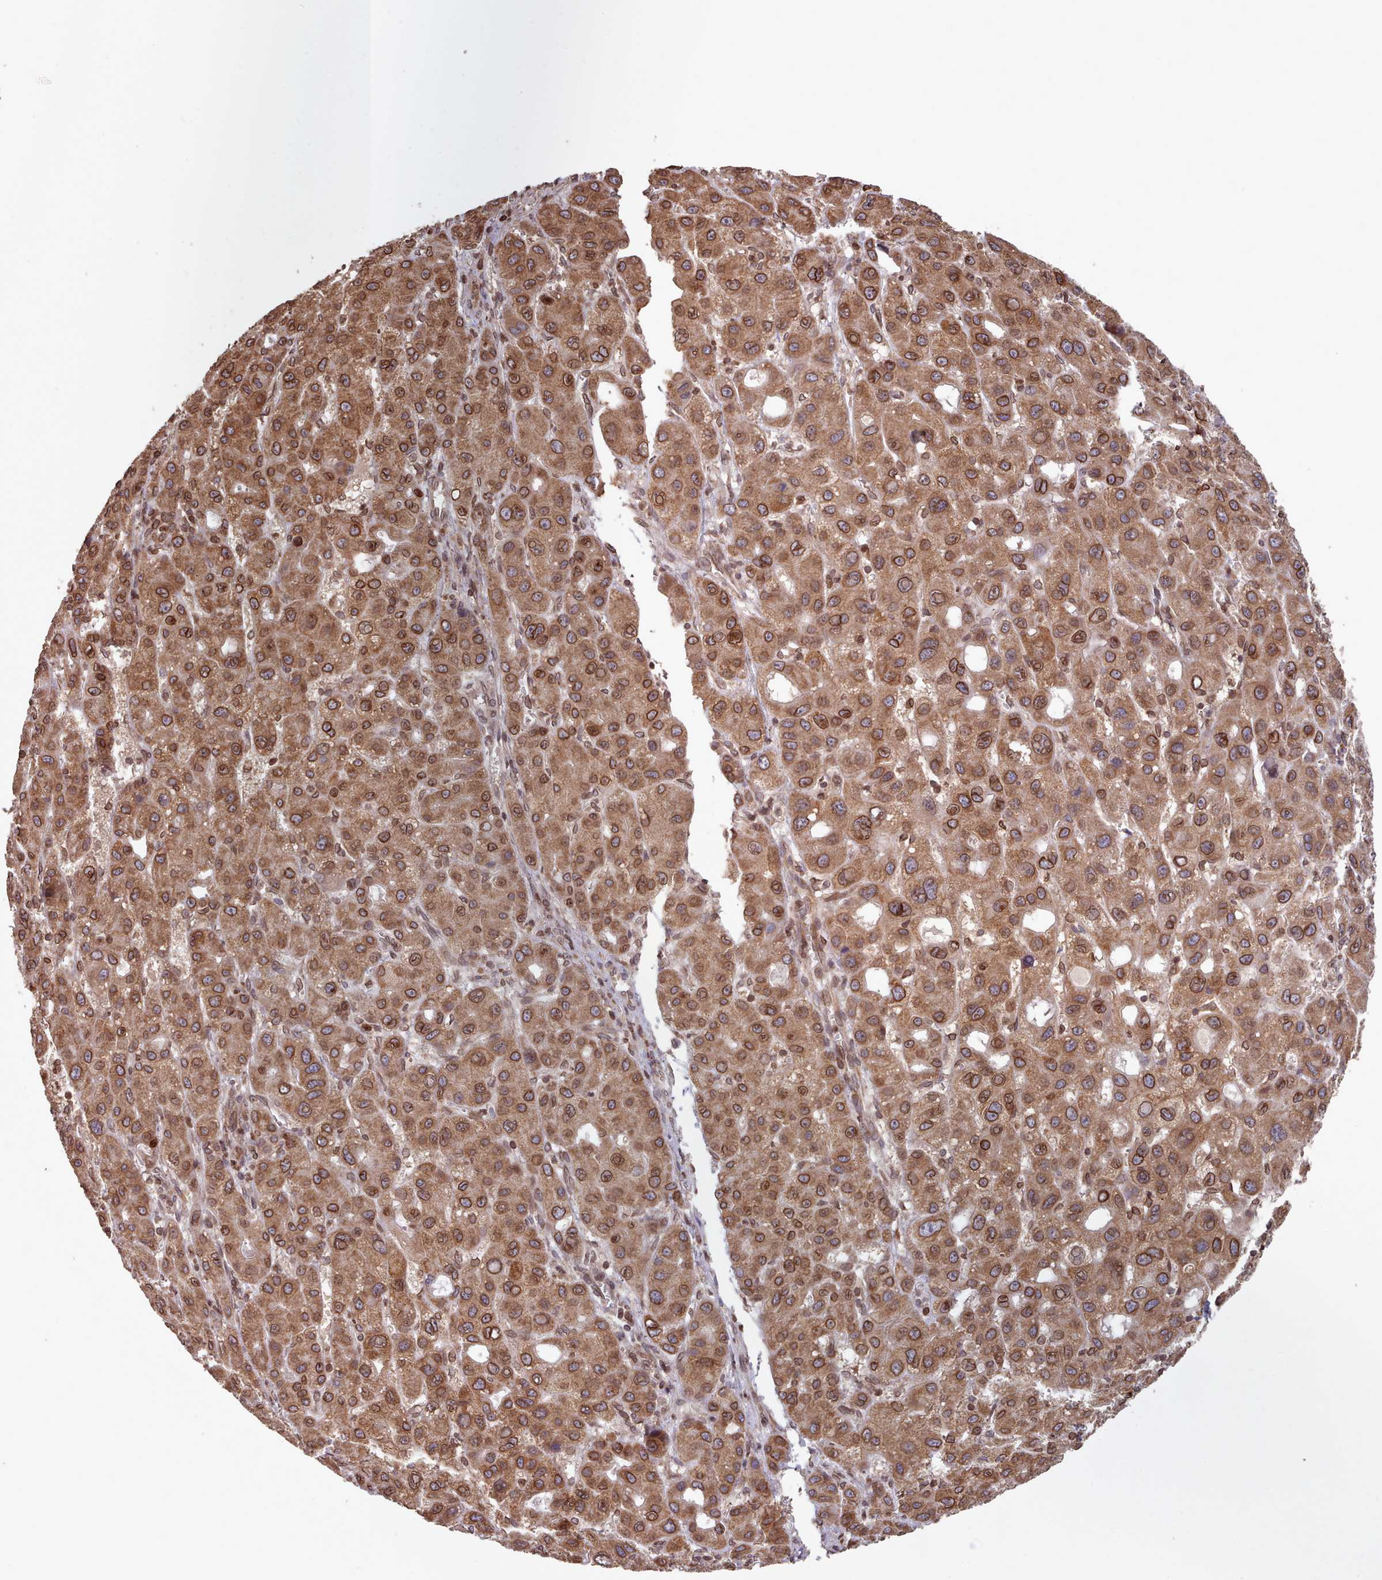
{"staining": {"intensity": "strong", "quantity": ">75%", "location": "cytoplasmic/membranous,nuclear"}, "tissue": "liver cancer", "cell_type": "Tumor cells", "image_type": "cancer", "snomed": [{"axis": "morphology", "description": "Carcinoma, Hepatocellular, NOS"}, {"axis": "topography", "description": "Liver"}], "caption": "High-power microscopy captured an immunohistochemistry (IHC) image of hepatocellular carcinoma (liver), revealing strong cytoplasmic/membranous and nuclear expression in about >75% of tumor cells.", "gene": "TOR1AIP1", "patient": {"sex": "male", "age": 55}}